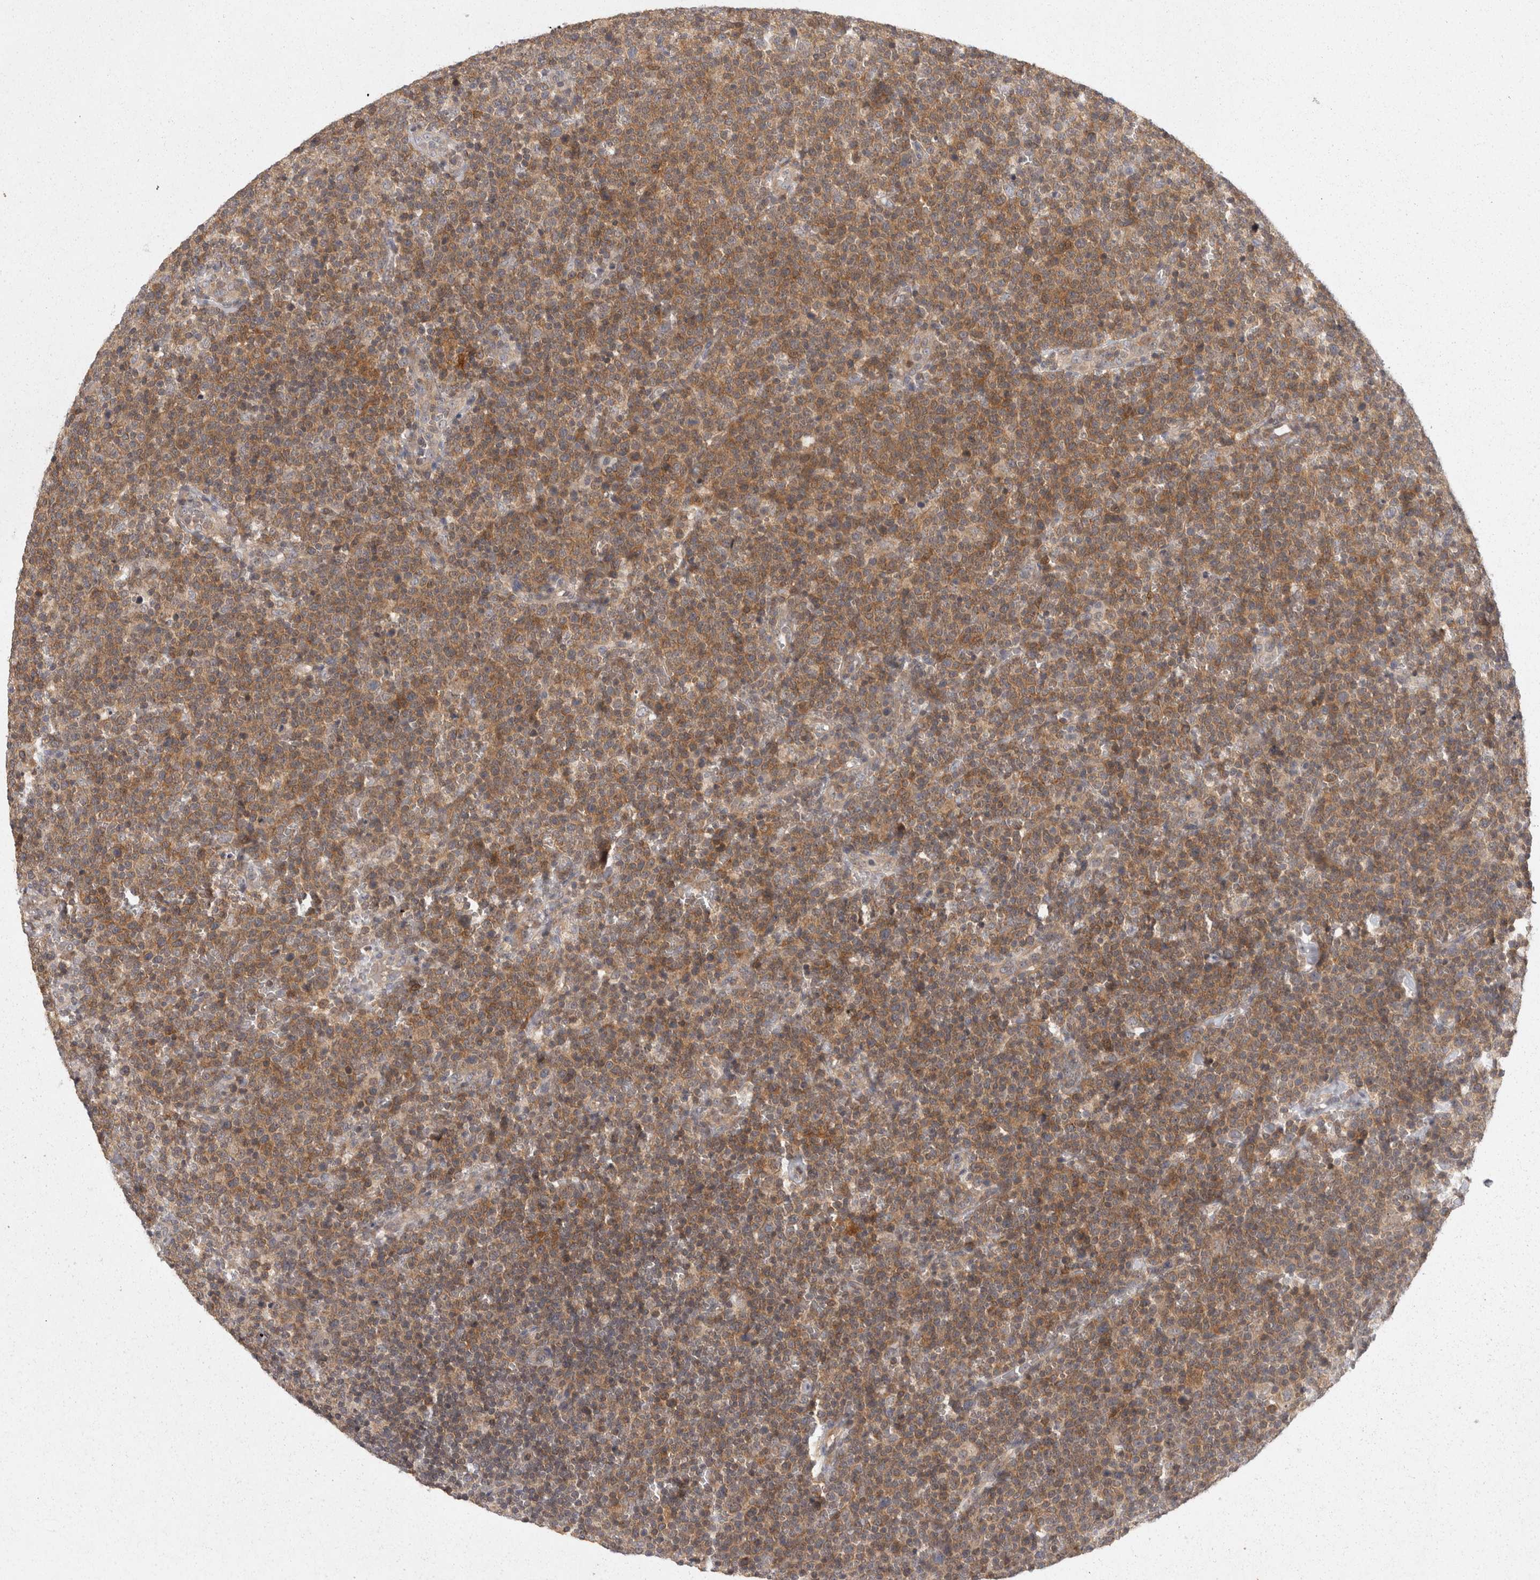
{"staining": {"intensity": "moderate", "quantity": ">75%", "location": "cytoplasmic/membranous"}, "tissue": "lymphoma", "cell_type": "Tumor cells", "image_type": "cancer", "snomed": [{"axis": "morphology", "description": "Malignant lymphoma, non-Hodgkin's type, High grade"}, {"axis": "topography", "description": "Lymph node"}], "caption": "Immunohistochemical staining of human high-grade malignant lymphoma, non-Hodgkin's type reveals moderate cytoplasmic/membranous protein positivity in approximately >75% of tumor cells.", "gene": "ACAT2", "patient": {"sex": "male", "age": 61}}